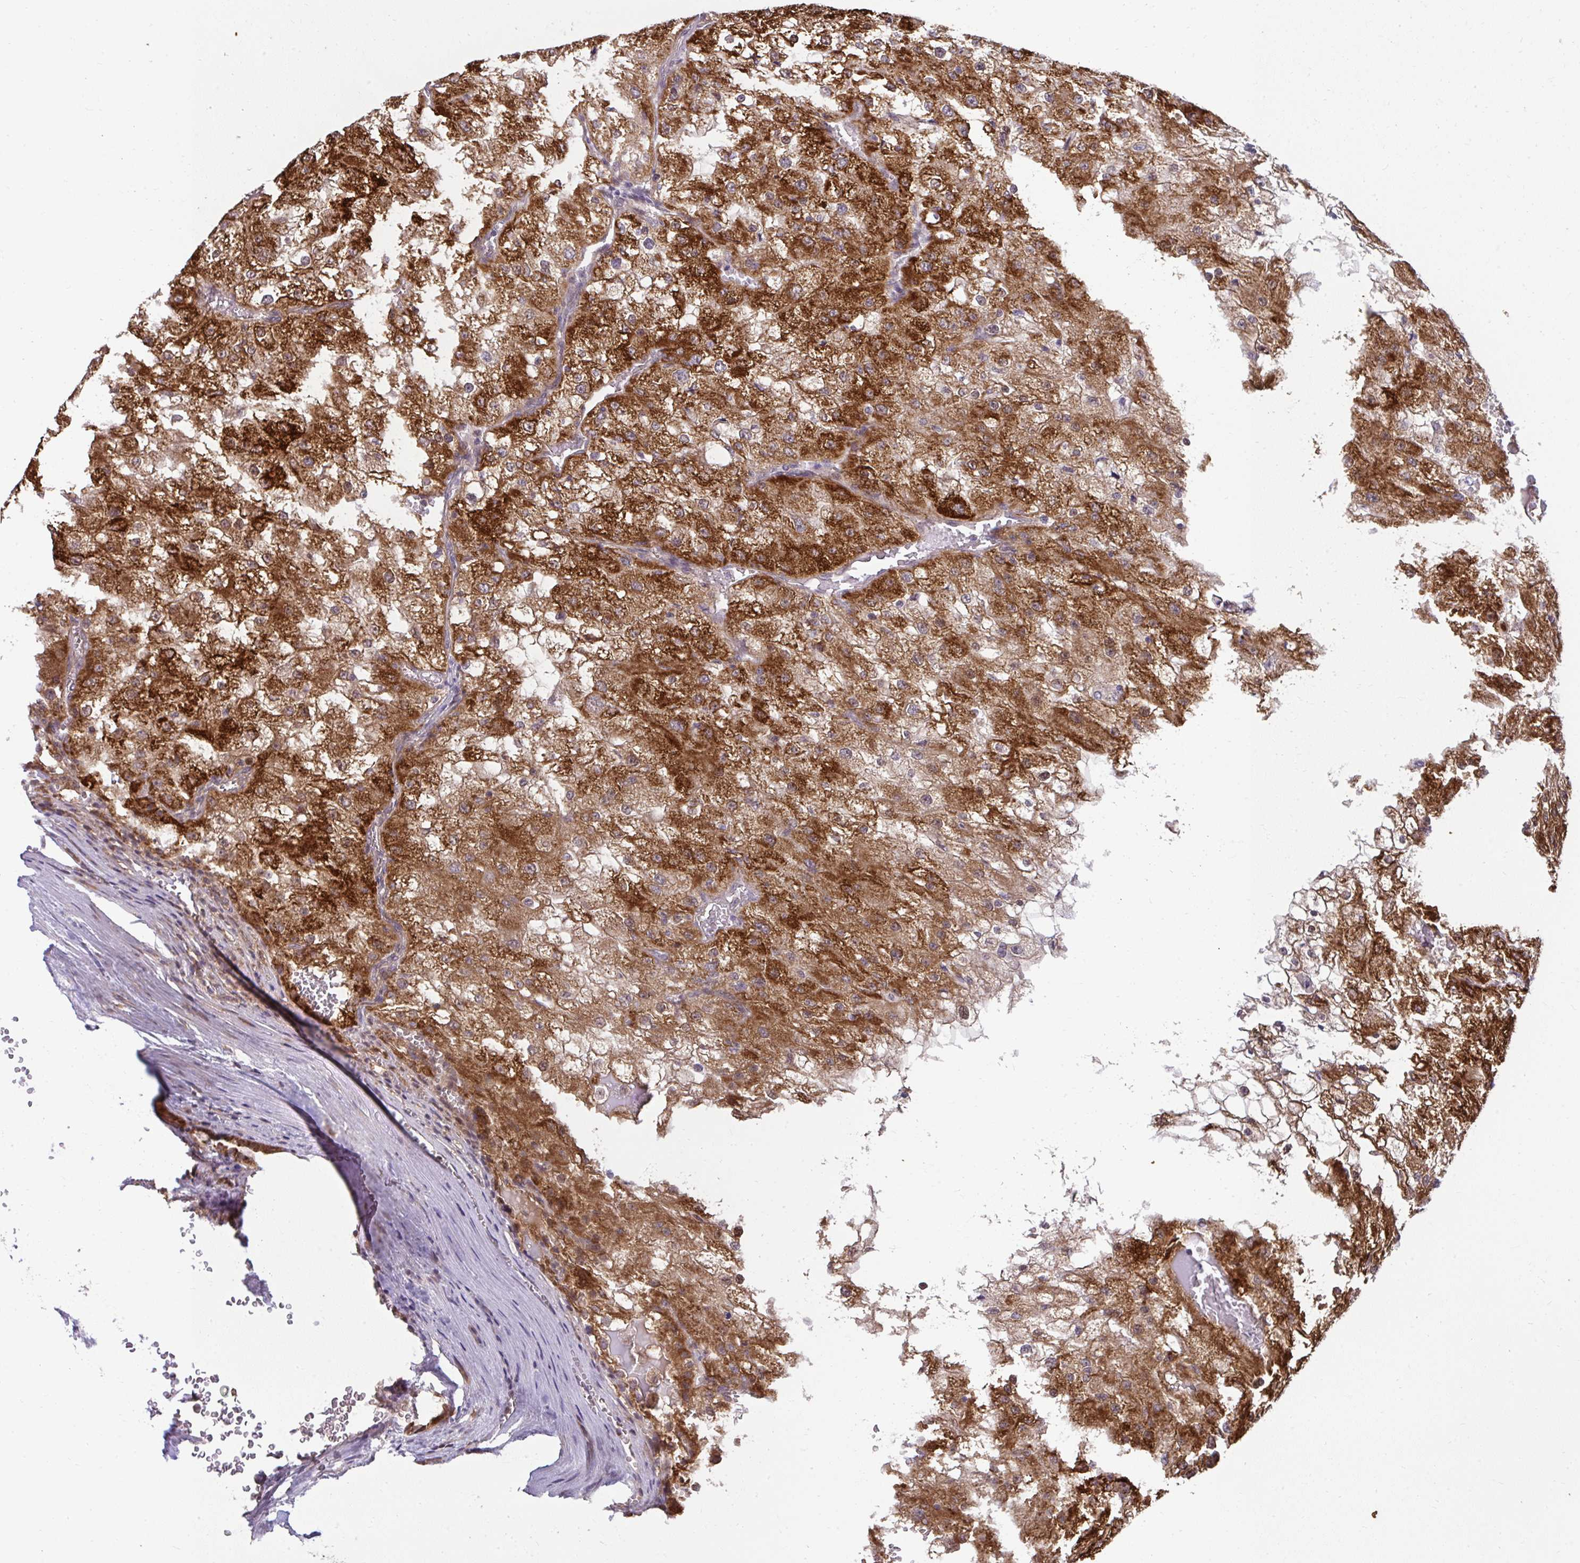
{"staining": {"intensity": "strong", "quantity": ">75%", "location": "cytoplasmic/membranous"}, "tissue": "renal cancer", "cell_type": "Tumor cells", "image_type": "cancer", "snomed": [{"axis": "morphology", "description": "Adenocarcinoma, NOS"}, {"axis": "topography", "description": "Kidney"}], "caption": "IHC (DAB) staining of human adenocarcinoma (renal) demonstrates strong cytoplasmic/membranous protein staining in about >75% of tumor cells.", "gene": "RDH14", "patient": {"sex": "female", "age": 74}}